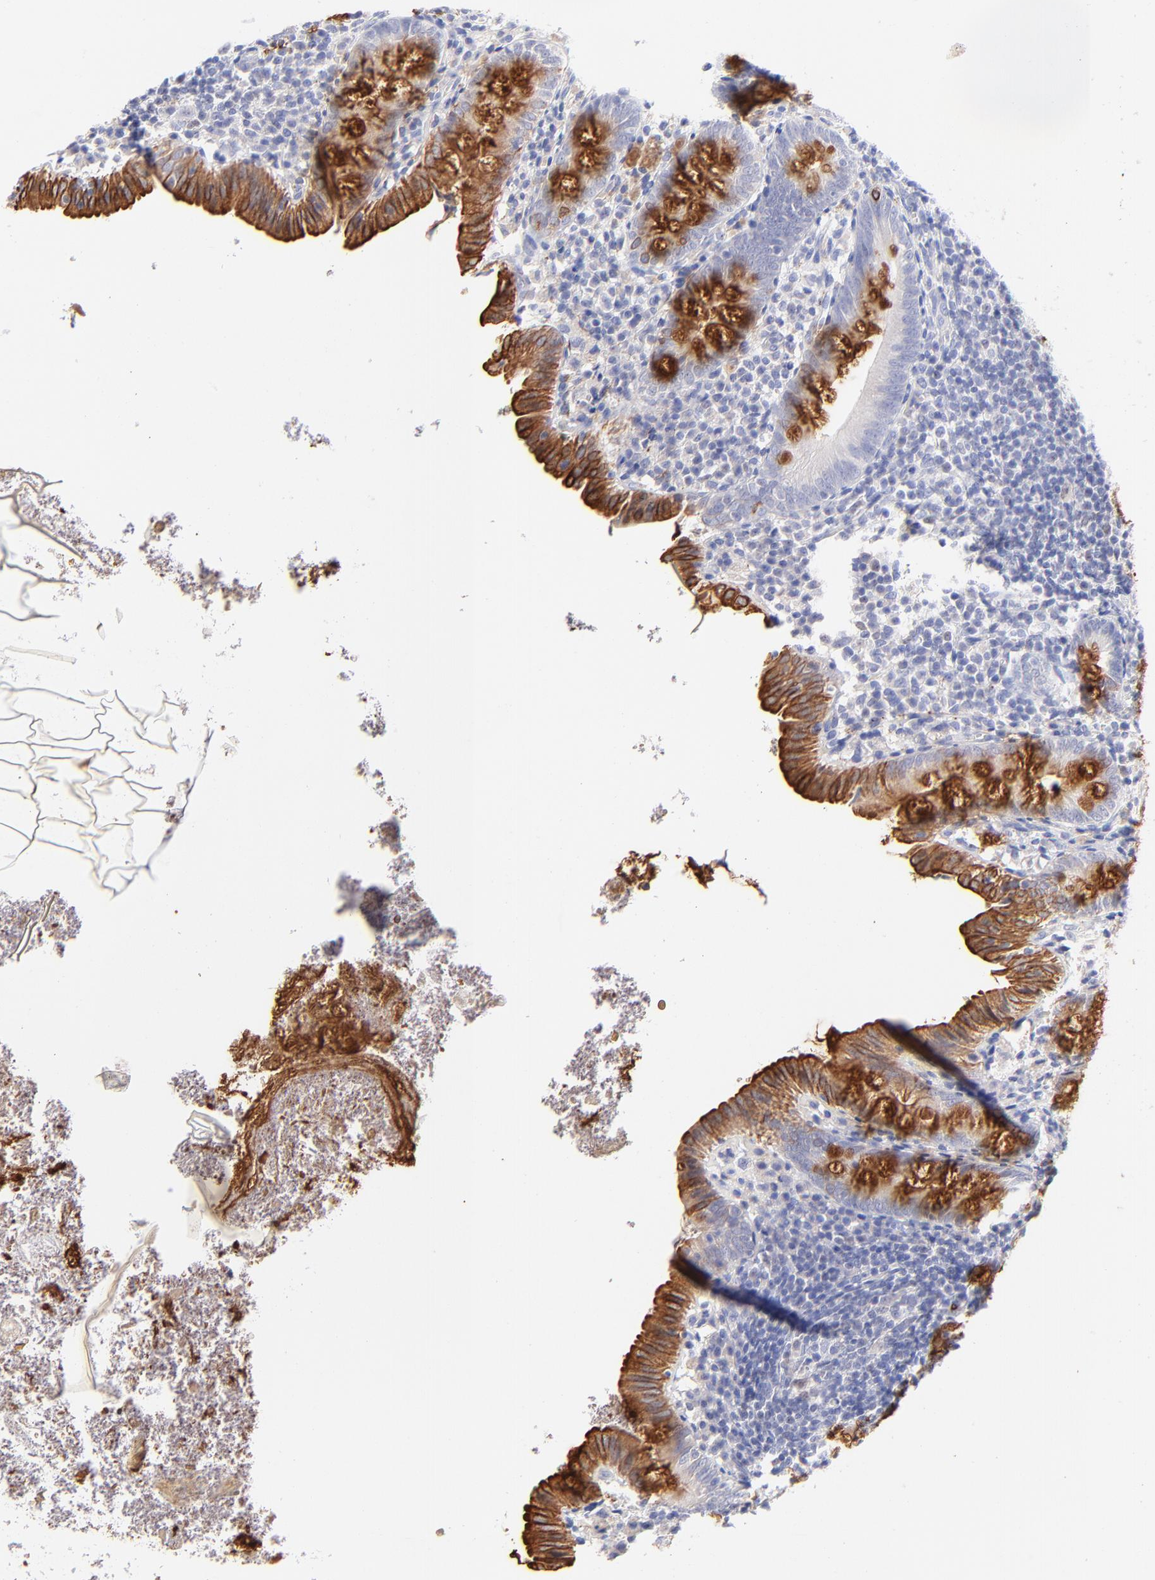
{"staining": {"intensity": "strong", "quantity": ">75%", "location": "cytoplasmic/membranous"}, "tissue": "appendix", "cell_type": "Glandular cells", "image_type": "normal", "snomed": [{"axis": "morphology", "description": "Normal tissue, NOS"}, {"axis": "topography", "description": "Appendix"}], "caption": "Immunohistochemistry histopathology image of benign human appendix stained for a protein (brown), which displays high levels of strong cytoplasmic/membranous staining in approximately >75% of glandular cells.", "gene": "RAB3A", "patient": {"sex": "female", "age": 10}}